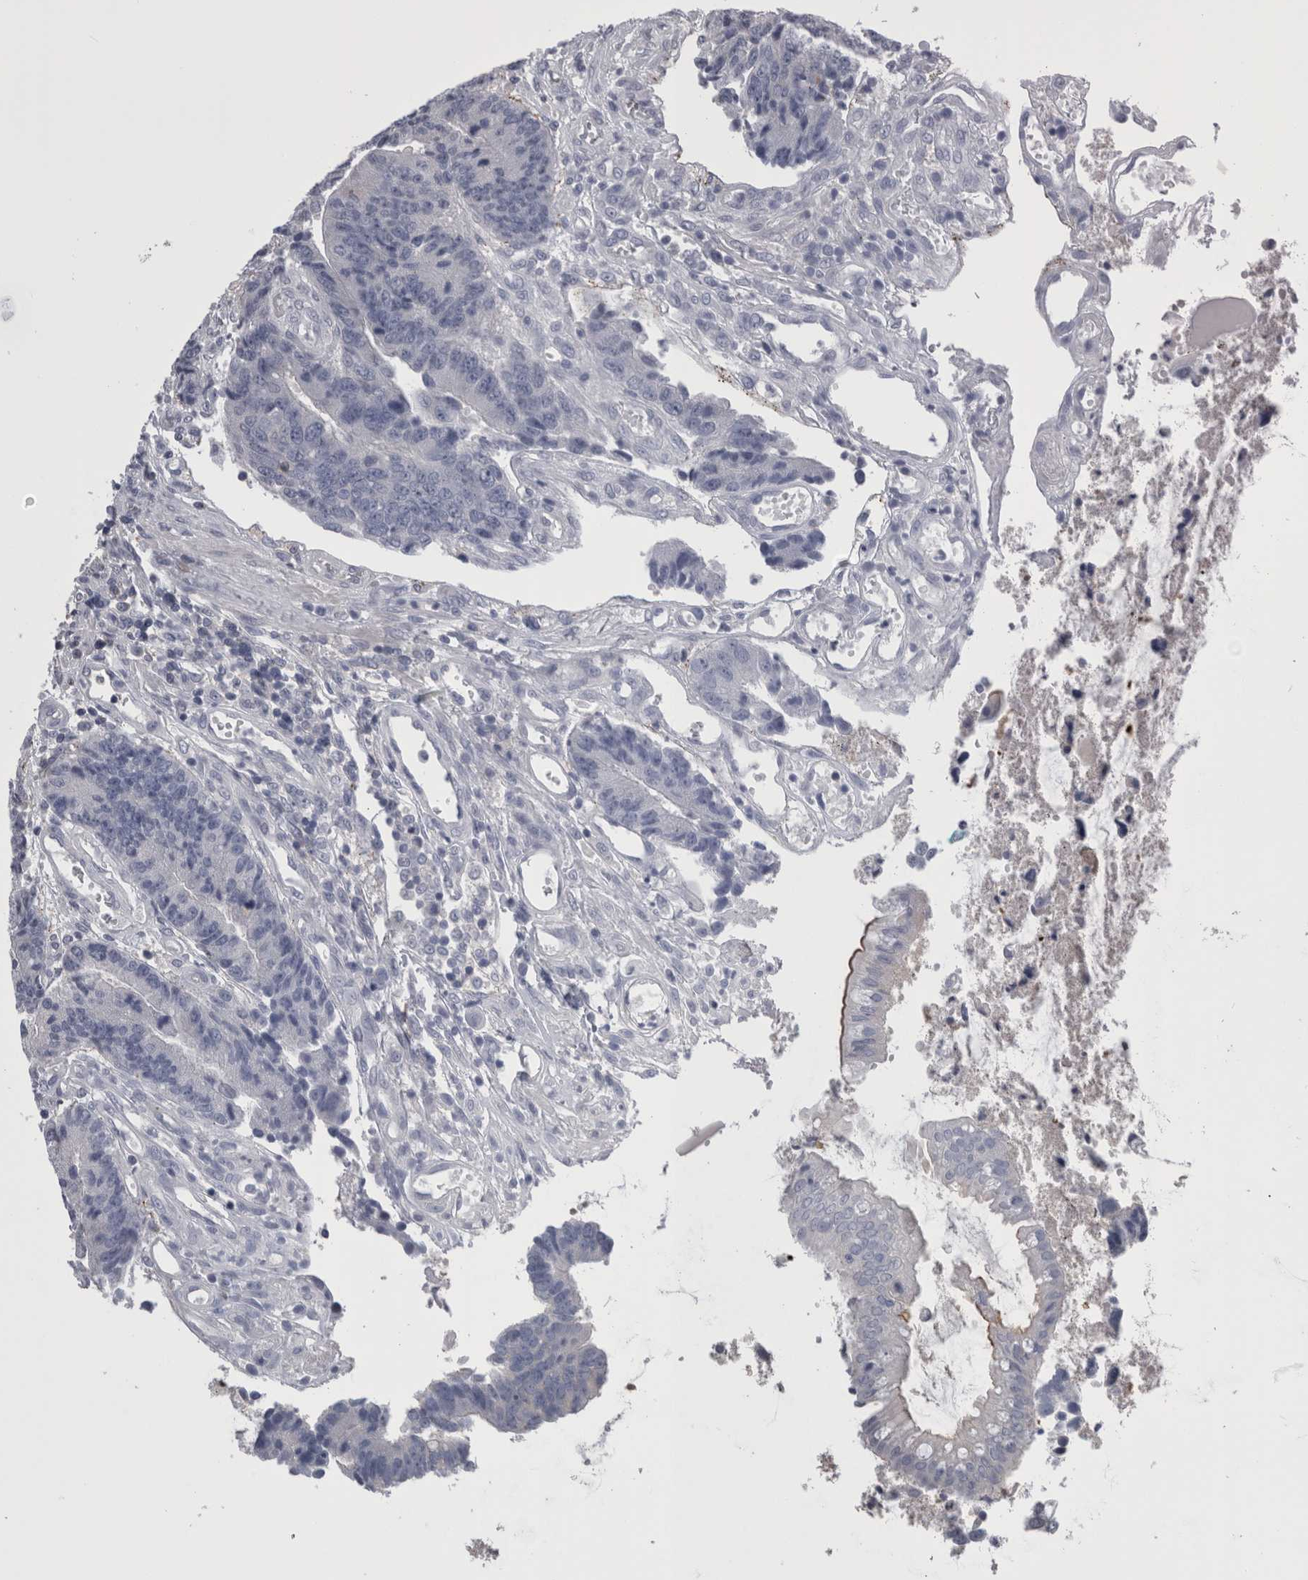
{"staining": {"intensity": "negative", "quantity": "none", "location": "none"}, "tissue": "colorectal cancer", "cell_type": "Tumor cells", "image_type": "cancer", "snomed": [{"axis": "morphology", "description": "Adenocarcinoma, NOS"}, {"axis": "topography", "description": "Rectum"}], "caption": "Tumor cells are negative for brown protein staining in colorectal cancer. (Brightfield microscopy of DAB immunohistochemistry at high magnification).", "gene": "DCTN6", "patient": {"sex": "male", "age": 84}}